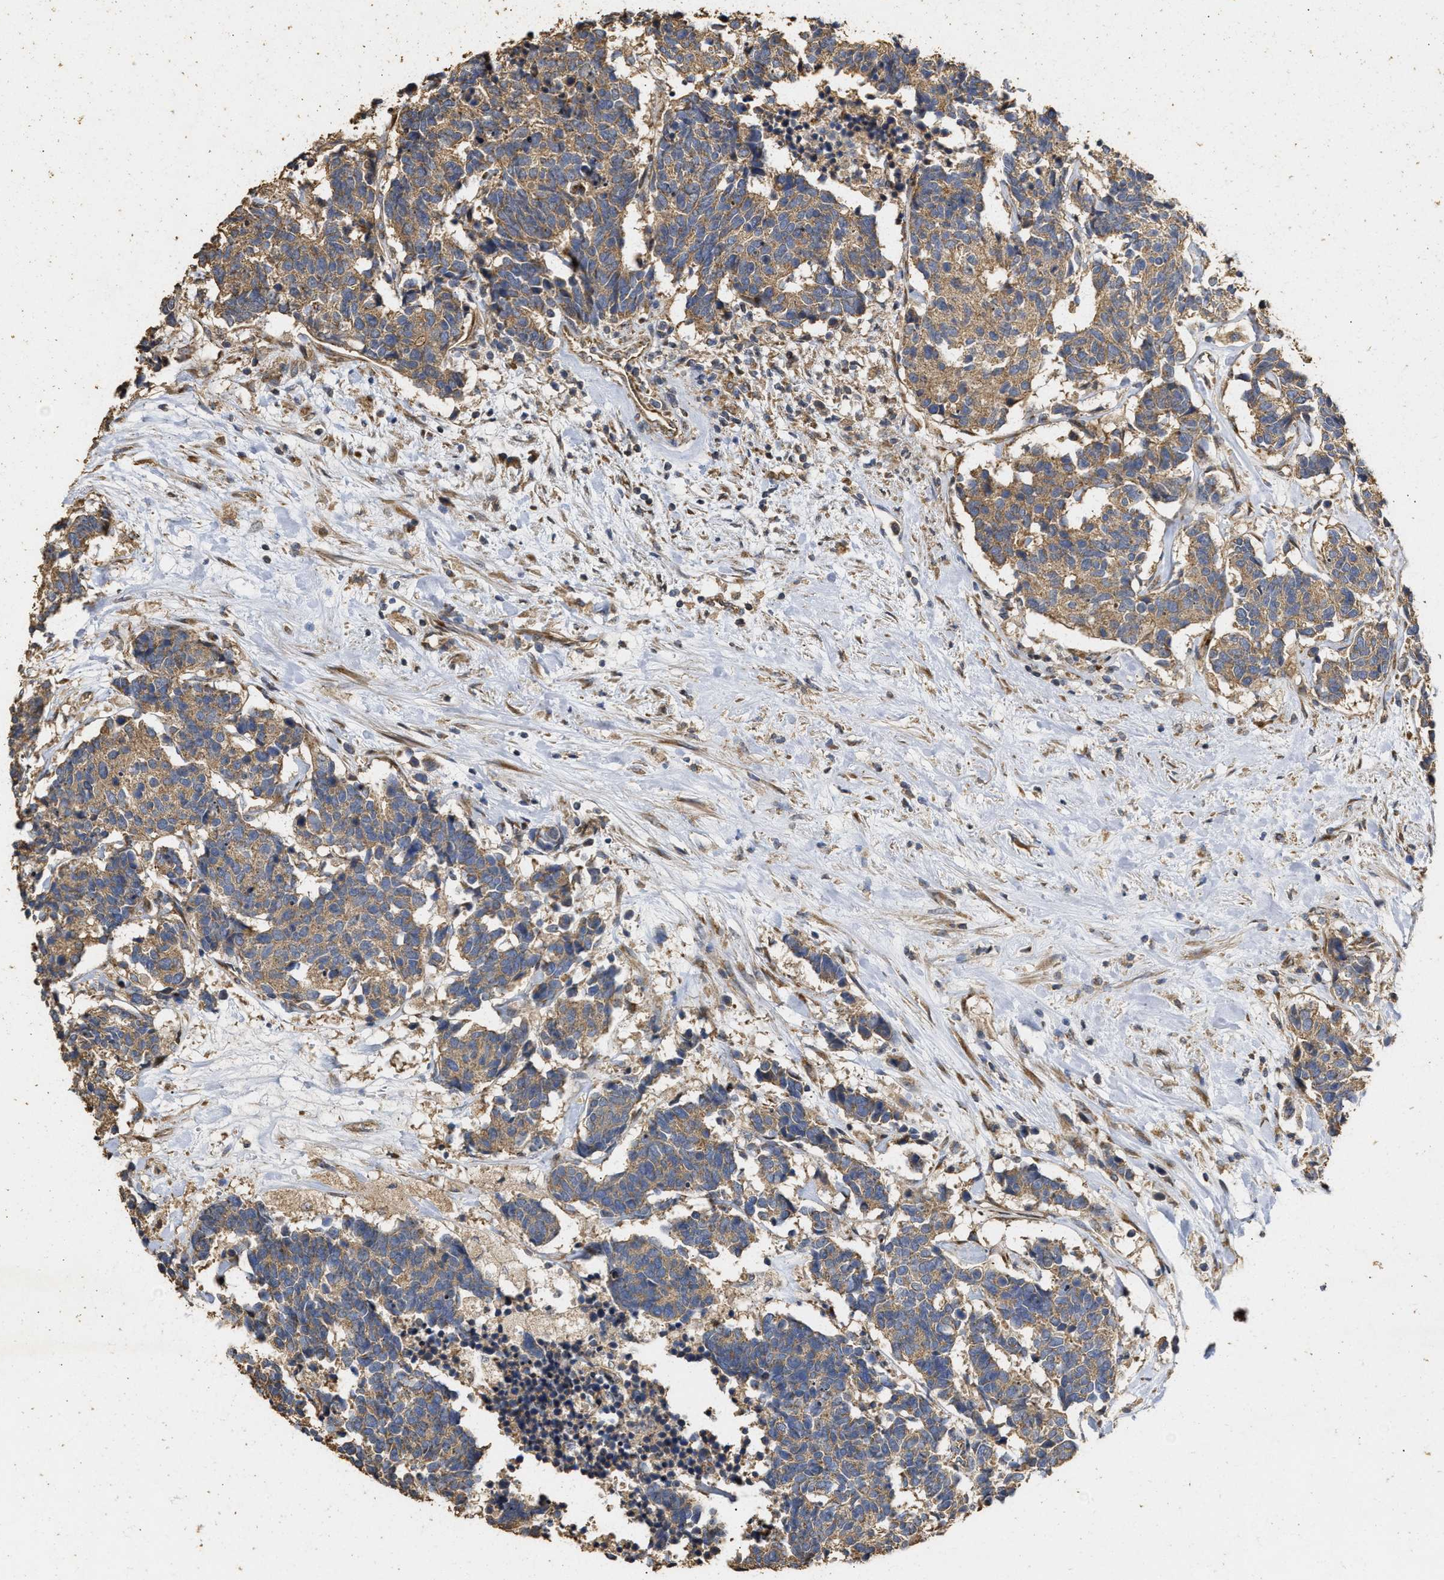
{"staining": {"intensity": "moderate", "quantity": ">75%", "location": "cytoplasmic/membranous"}, "tissue": "carcinoid", "cell_type": "Tumor cells", "image_type": "cancer", "snomed": [{"axis": "morphology", "description": "Carcinoma, NOS"}, {"axis": "morphology", "description": "Carcinoid, malignant, NOS"}, {"axis": "topography", "description": "Urinary bladder"}], "caption": "IHC (DAB) staining of human carcinoma displays moderate cytoplasmic/membranous protein positivity in approximately >75% of tumor cells.", "gene": "NAV1", "patient": {"sex": "male", "age": 57}}